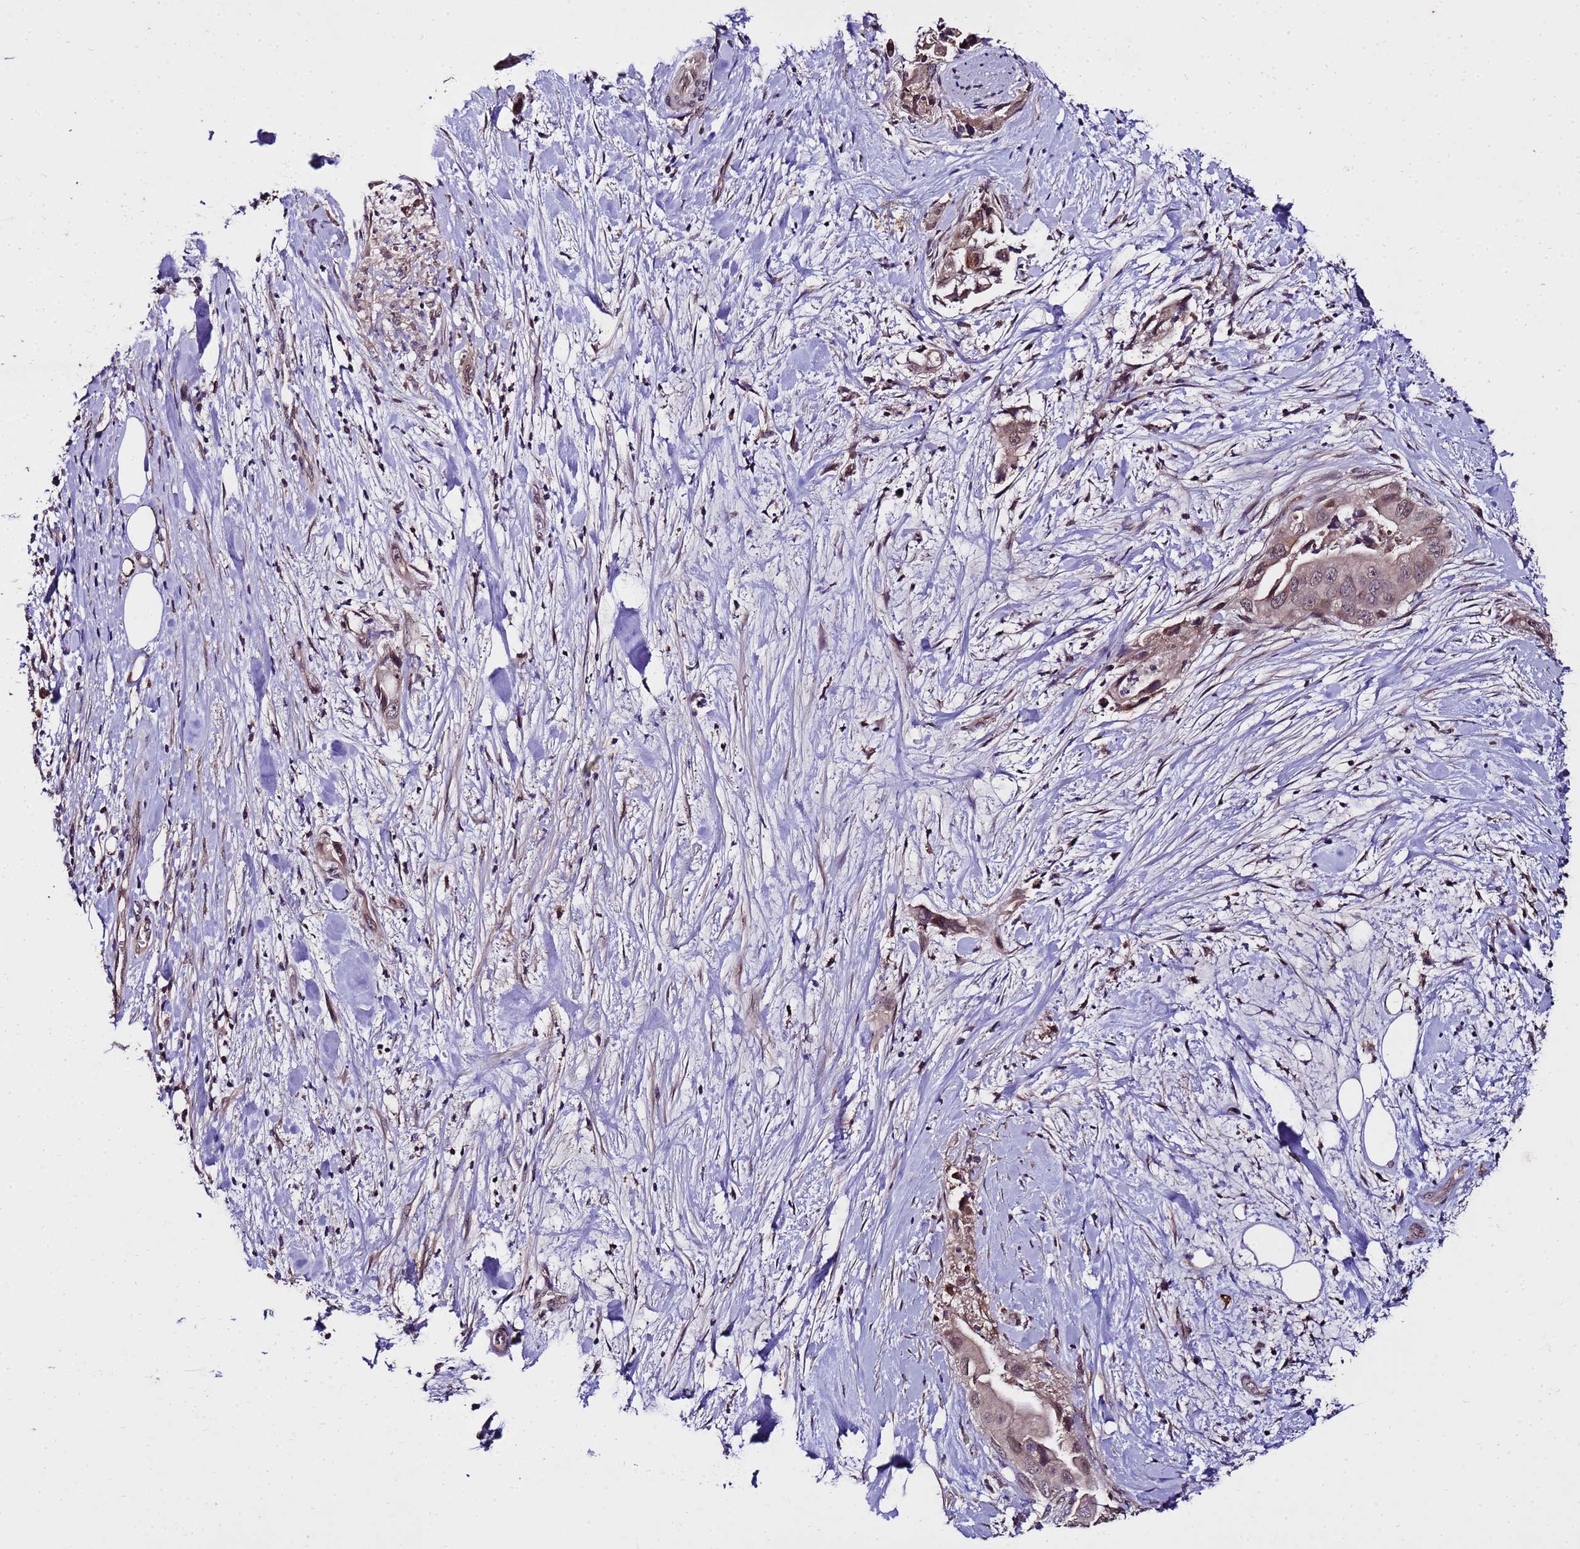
{"staining": {"intensity": "moderate", "quantity": ">75%", "location": "cytoplasmic/membranous,nuclear"}, "tissue": "pancreatic cancer", "cell_type": "Tumor cells", "image_type": "cancer", "snomed": [{"axis": "morphology", "description": "Adenocarcinoma, NOS"}, {"axis": "topography", "description": "Pancreas"}], "caption": "Human pancreatic adenocarcinoma stained for a protein (brown) displays moderate cytoplasmic/membranous and nuclear positive staining in about >75% of tumor cells.", "gene": "ZNF329", "patient": {"sex": "female", "age": 78}}